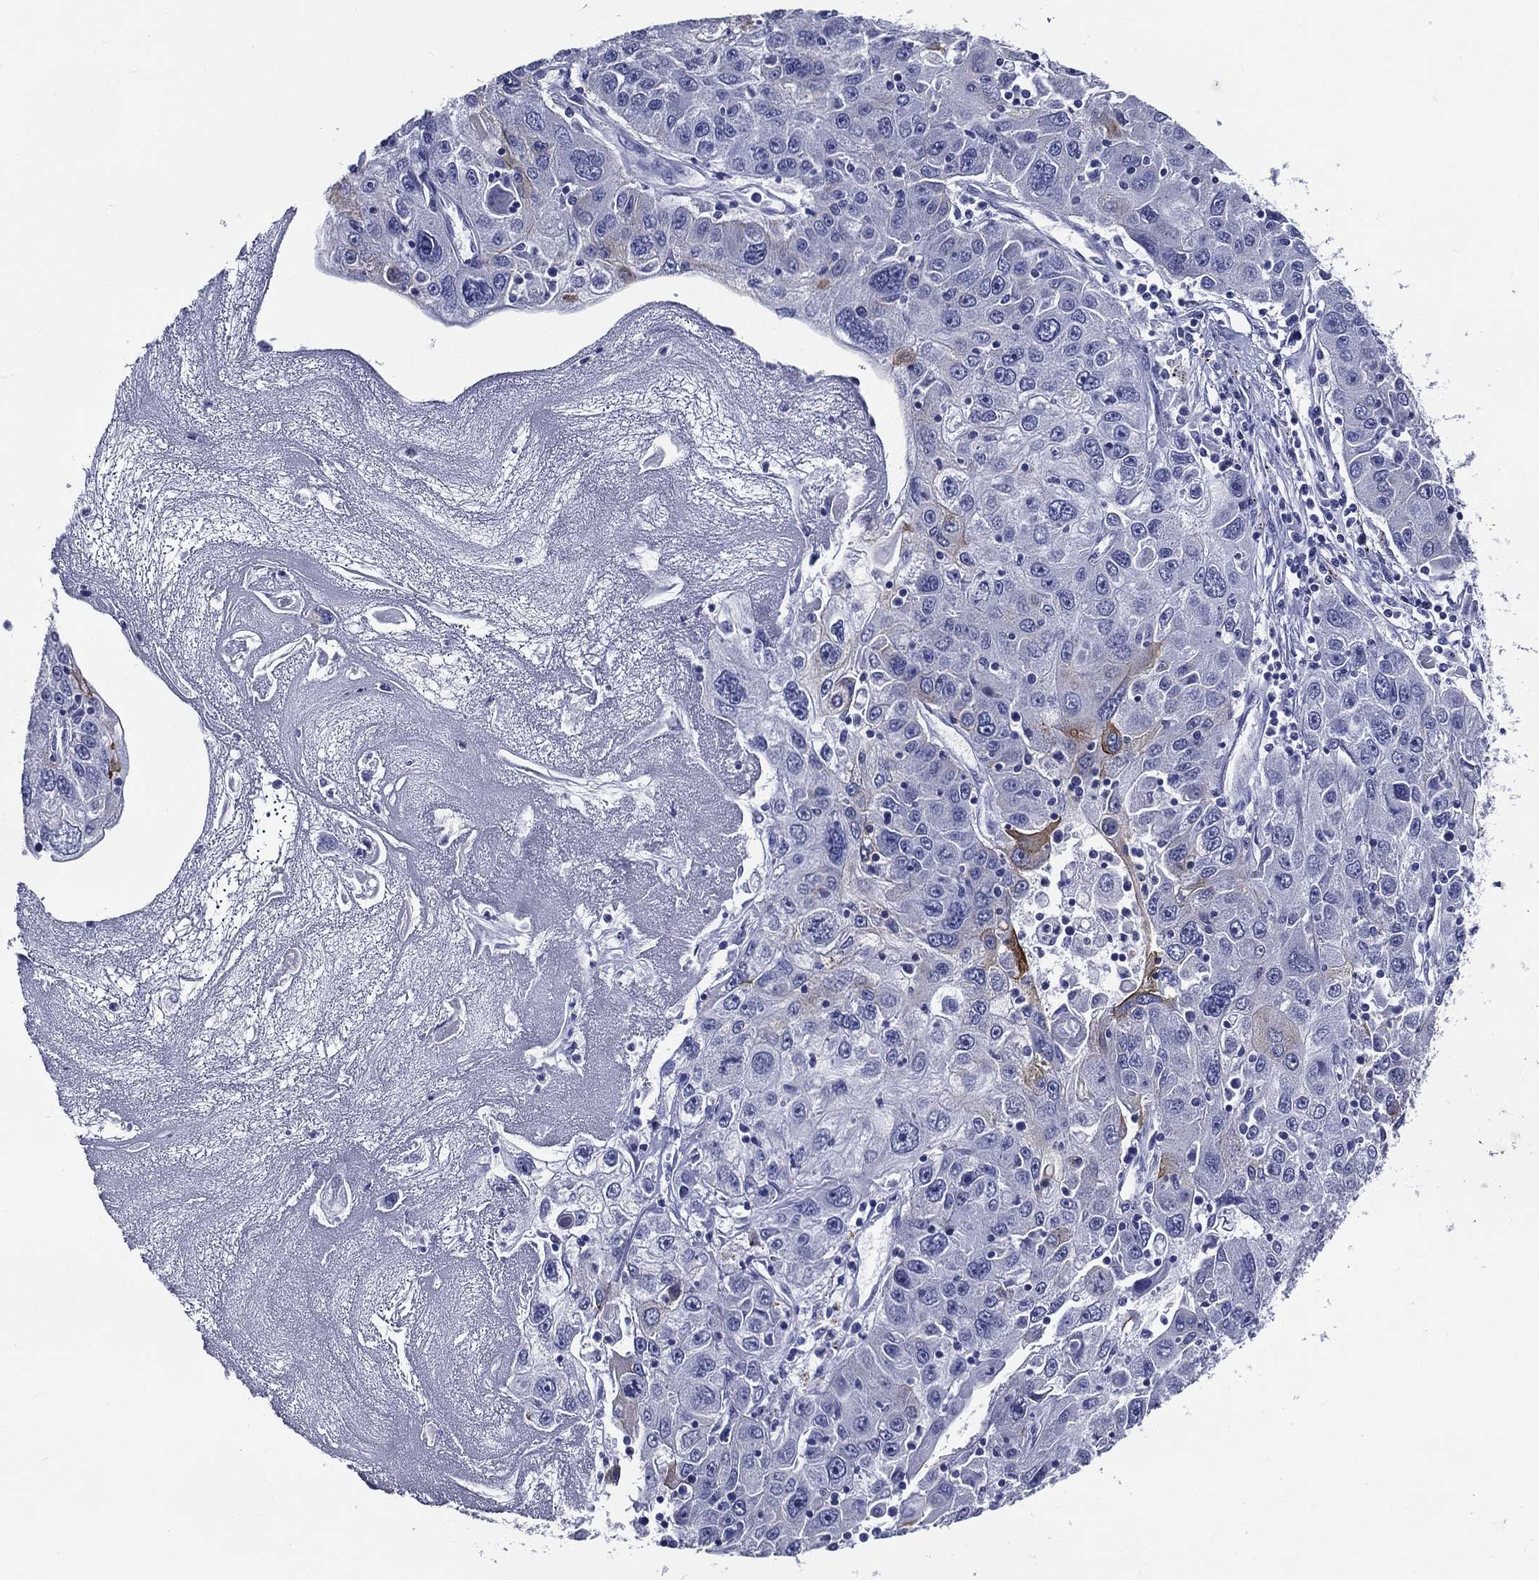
{"staining": {"intensity": "moderate", "quantity": "<25%", "location": "cytoplasmic/membranous"}, "tissue": "stomach cancer", "cell_type": "Tumor cells", "image_type": "cancer", "snomed": [{"axis": "morphology", "description": "Adenocarcinoma, NOS"}, {"axis": "topography", "description": "Stomach"}], "caption": "Immunohistochemistry (DAB (3,3'-diaminobenzidine)) staining of human stomach cancer shows moderate cytoplasmic/membranous protein expression in about <25% of tumor cells.", "gene": "ACE2", "patient": {"sex": "male", "age": 56}}